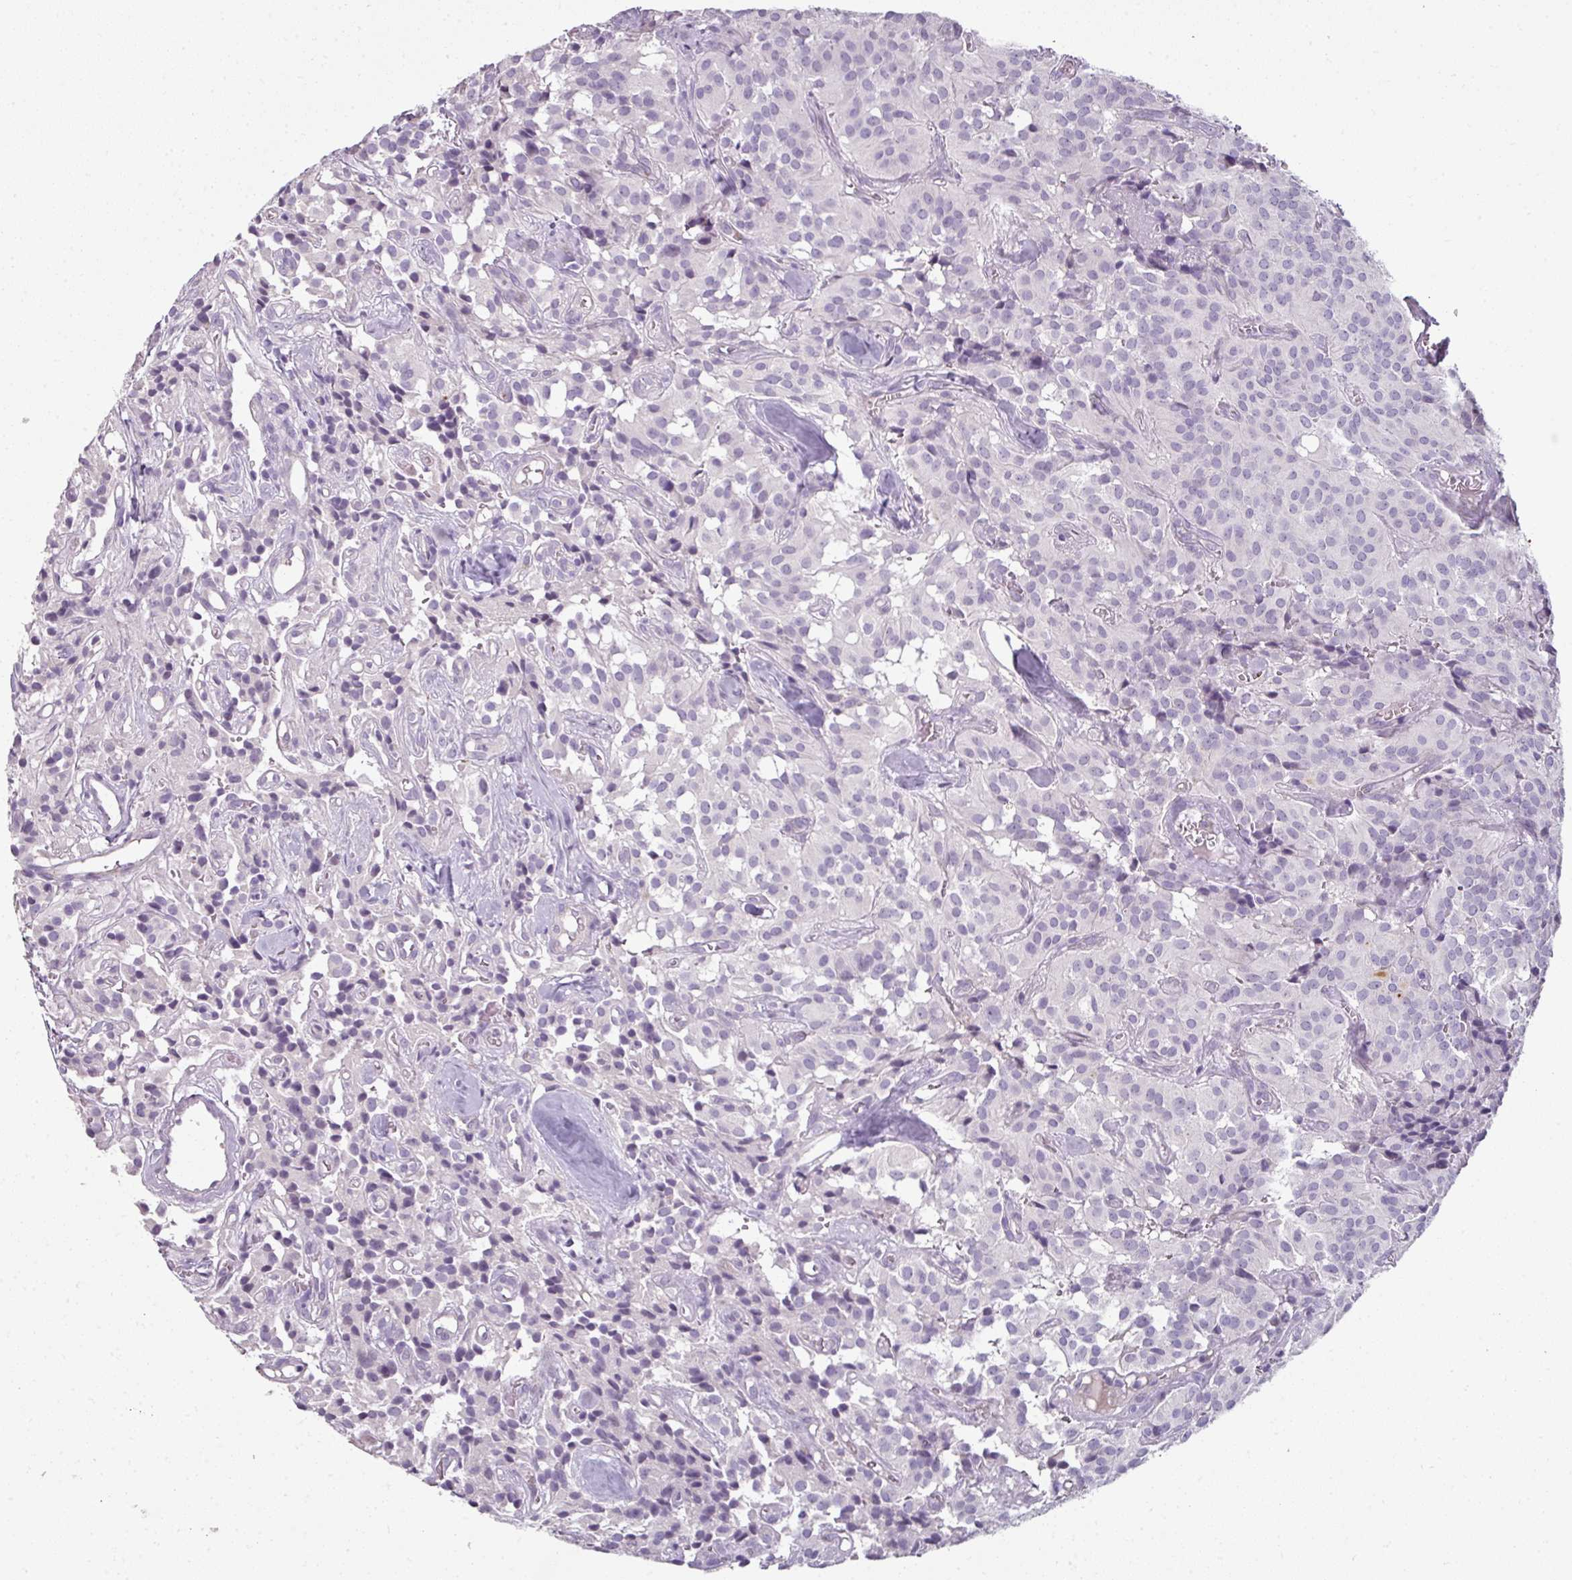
{"staining": {"intensity": "negative", "quantity": "none", "location": "none"}, "tissue": "glioma", "cell_type": "Tumor cells", "image_type": "cancer", "snomed": [{"axis": "morphology", "description": "Glioma, malignant, Low grade"}, {"axis": "topography", "description": "Brain"}], "caption": "The histopathology image reveals no staining of tumor cells in glioma.", "gene": "FHAD1", "patient": {"sex": "male", "age": 42}}